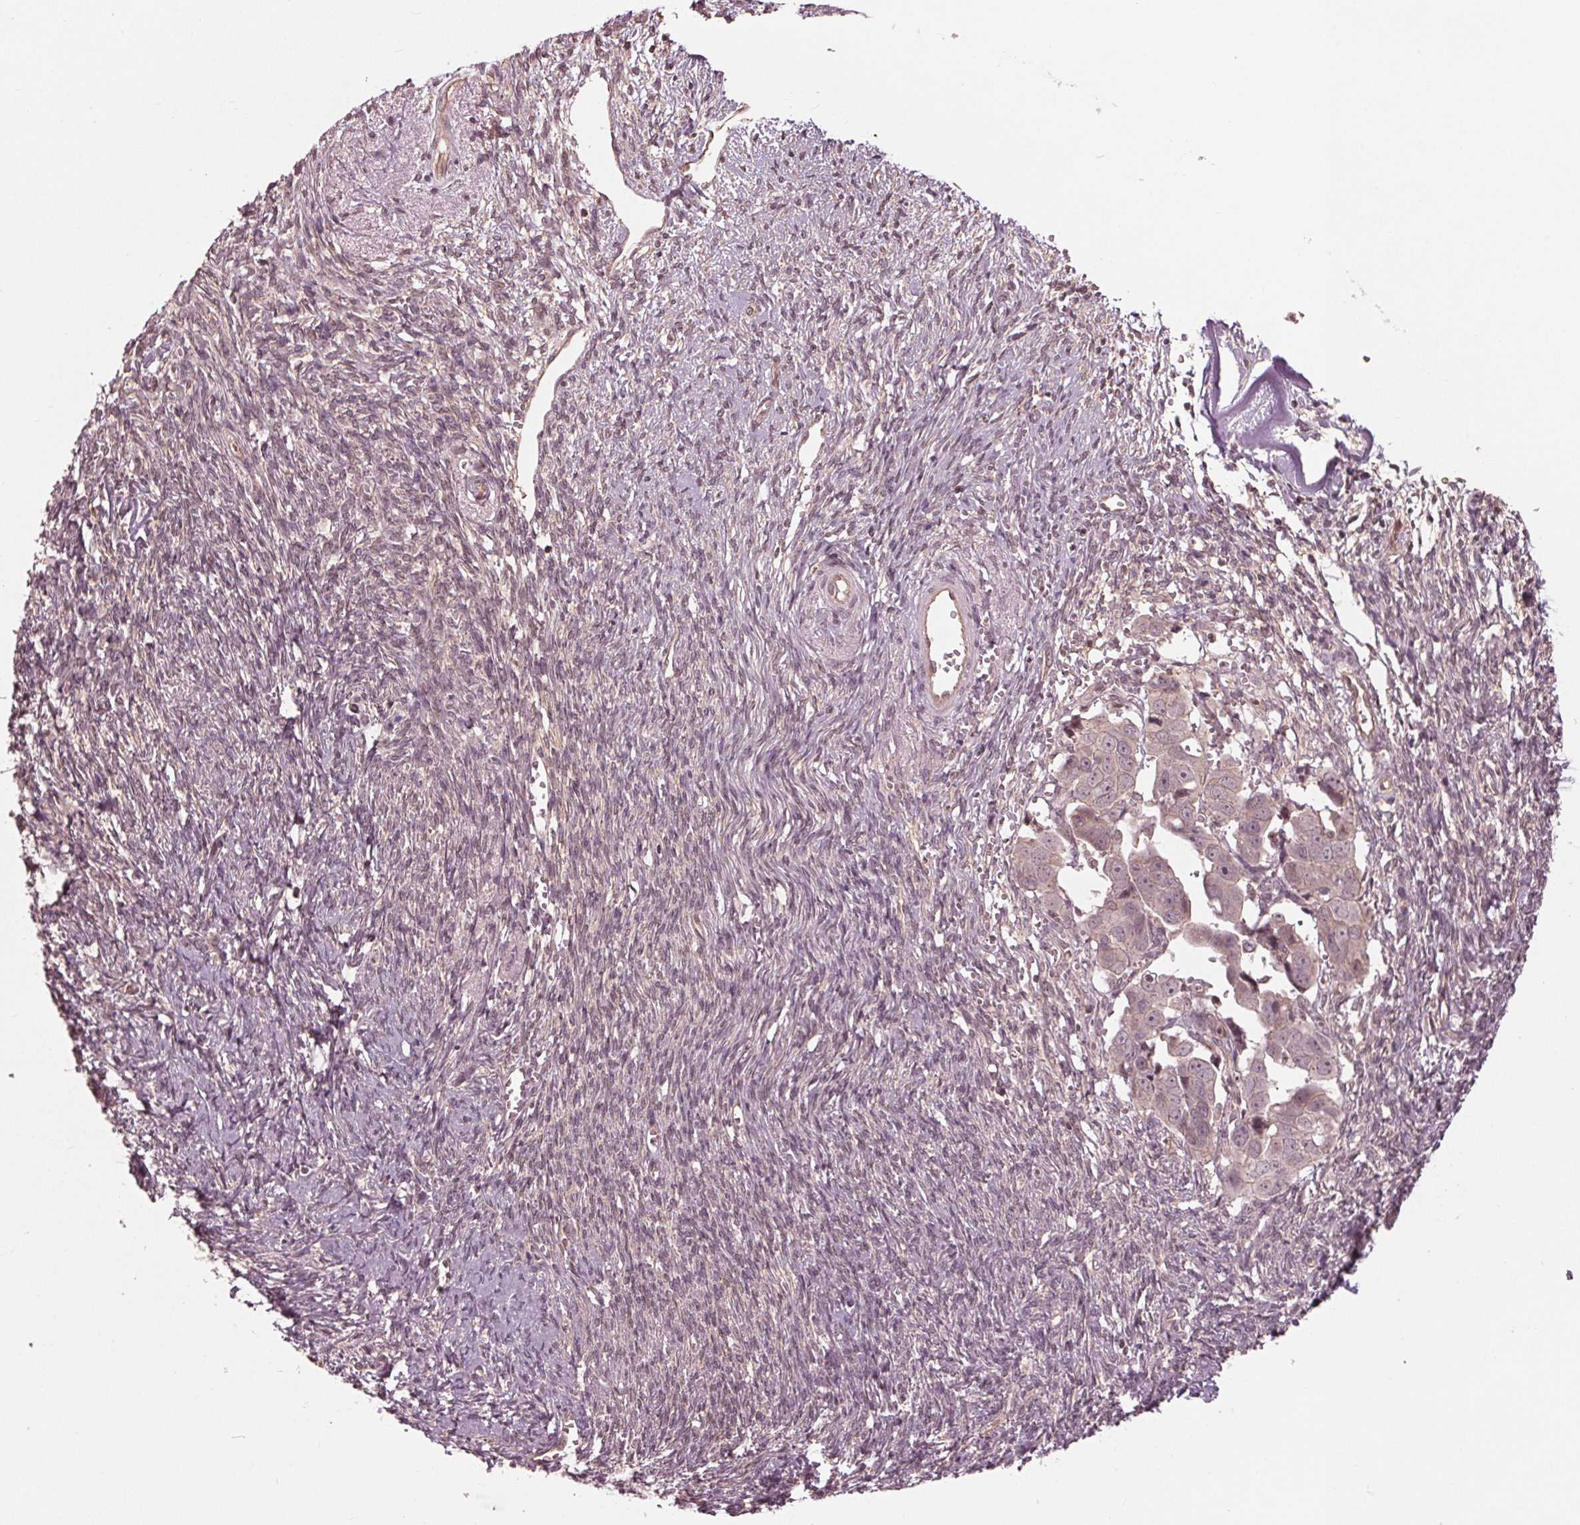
{"staining": {"intensity": "weak", "quantity": "25%-75%", "location": "cytoplasmic/membranous"}, "tissue": "ovarian cancer", "cell_type": "Tumor cells", "image_type": "cancer", "snomed": [{"axis": "morphology", "description": "Cystadenocarcinoma, serous, NOS"}, {"axis": "topography", "description": "Ovary"}], "caption": "This is a photomicrograph of immunohistochemistry (IHC) staining of ovarian cancer (serous cystadenocarcinoma), which shows weak positivity in the cytoplasmic/membranous of tumor cells.", "gene": "BTBD1", "patient": {"sex": "female", "age": 59}}